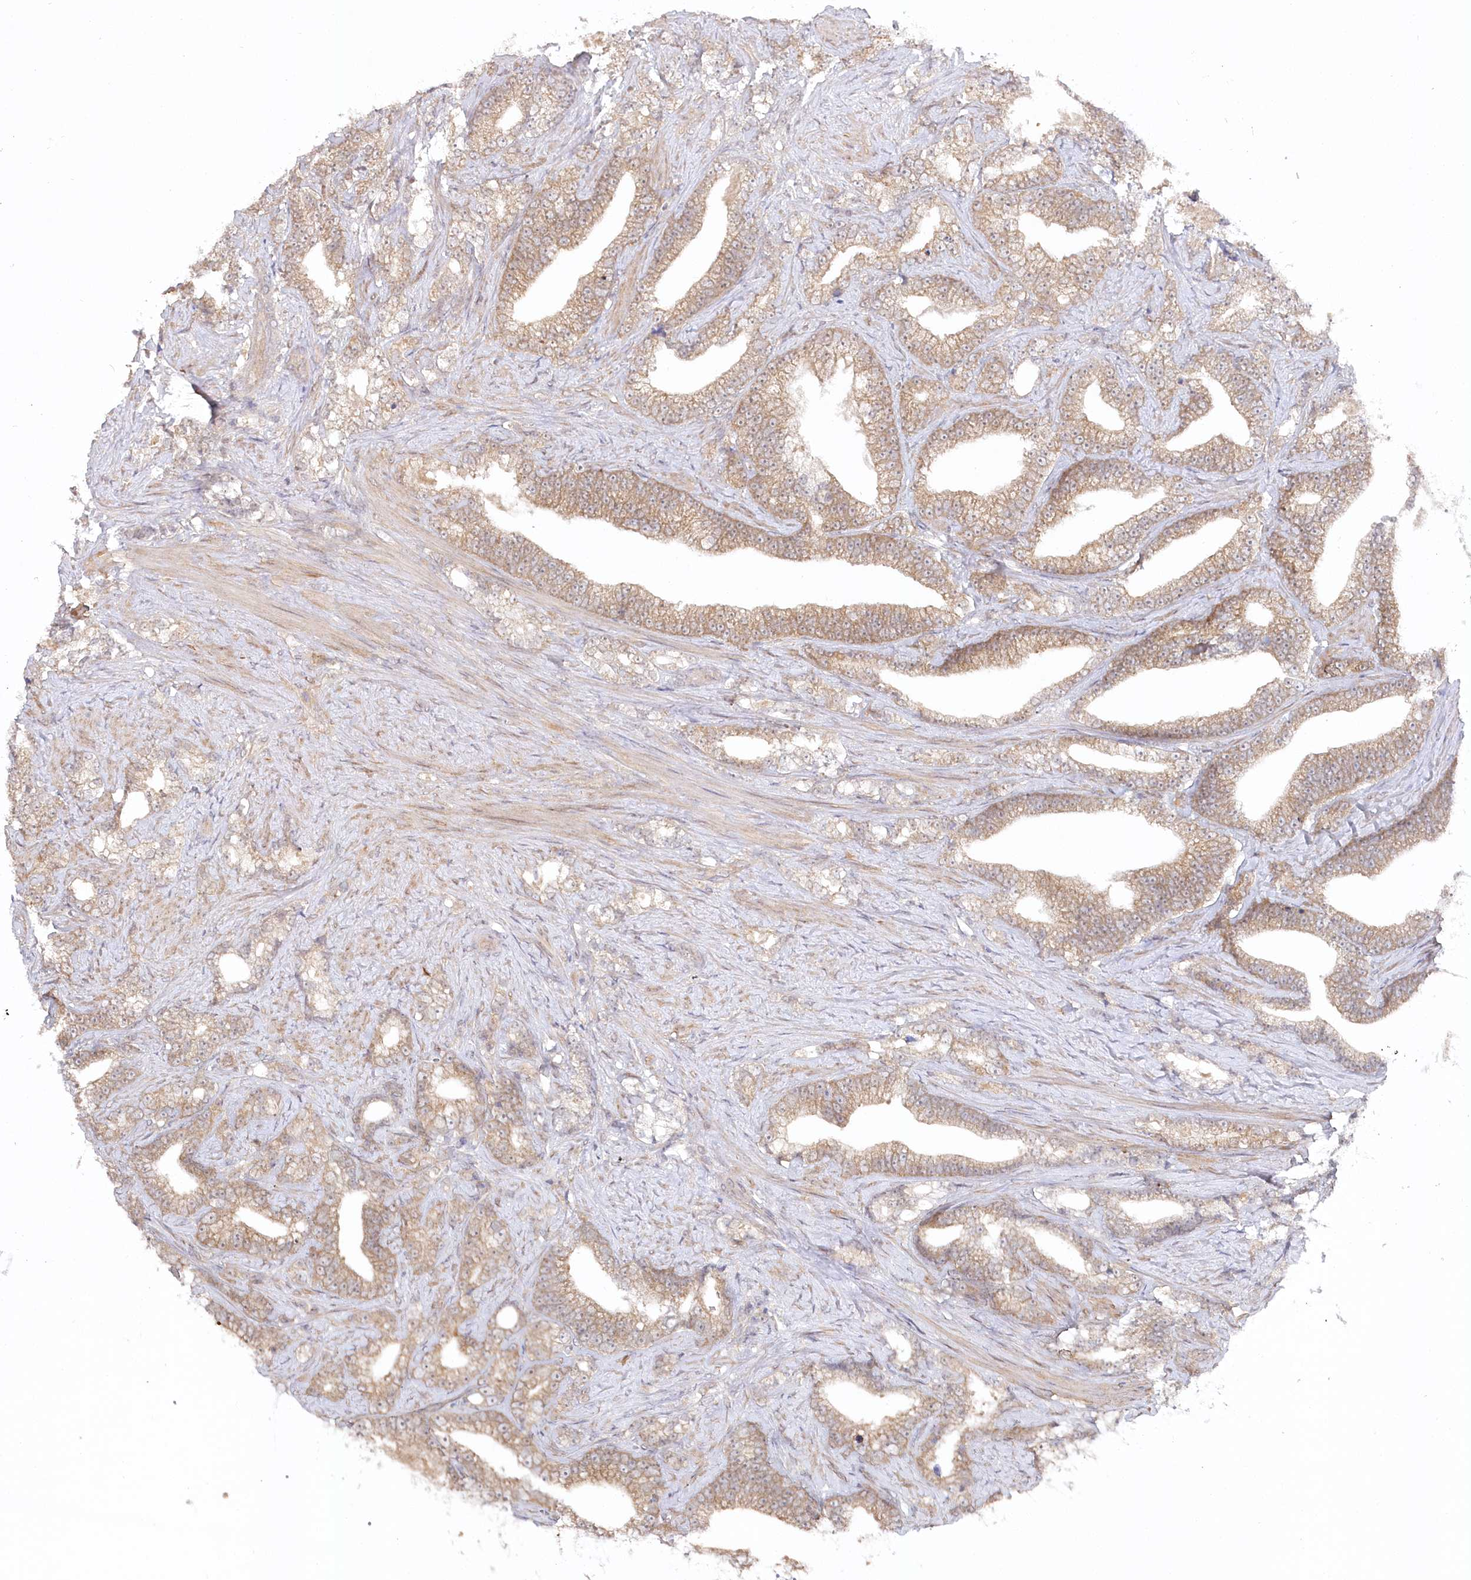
{"staining": {"intensity": "moderate", "quantity": "25%-75%", "location": "cytoplasmic/membranous"}, "tissue": "prostate cancer", "cell_type": "Tumor cells", "image_type": "cancer", "snomed": [{"axis": "morphology", "description": "Adenocarcinoma, High grade"}, {"axis": "topography", "description": "Prostate and seminal vesicle, NOS"}], "caption": "Immunohistochemical staining of human prostate cancer (high-grade adenocarcinoma) shows medium levels of moderate cytoplasmic/membranous positivity in about 25%-75% of tumor cells. (DAB (3,3'-diaminobenzidine) IHC, brown staining for protein, blue staining for nuclei).", "gene": "AAMDC", "patient": {"sex": "male", "age": 67}}